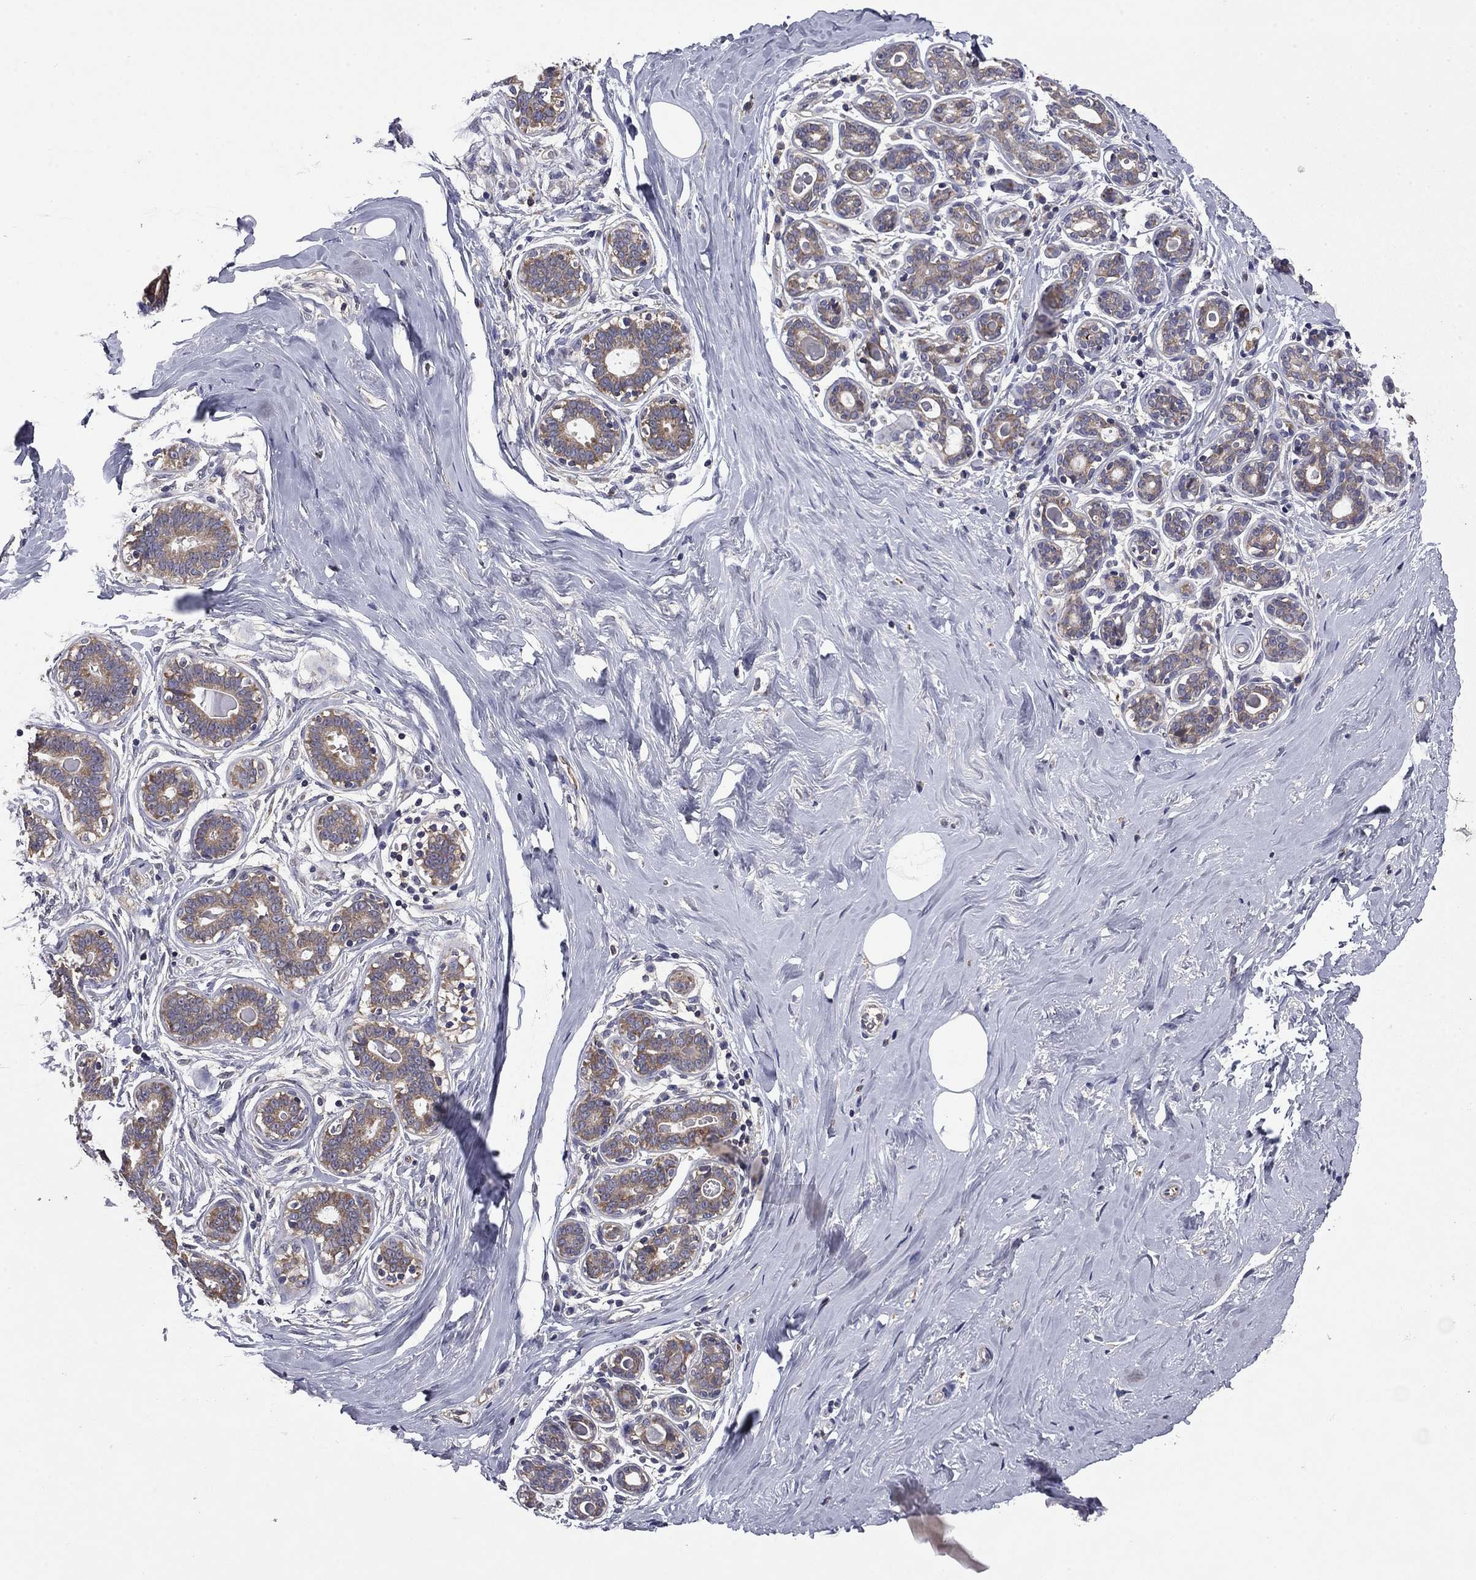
{"staining": {"intensity": "negative", "quantity": "none", "location": "none"}, "tissue": "breast", "cell_type": "Adipocytes", "image_type": "normal", "snomed": [{"axis": "morphology", "description": "Normal tissue, NOS"}, {"axis": "topography", "description": "Skin"}, {"axis": "topography", "description": "Breast"}], "caption": "Human breast stained for a protein using IHC demonstrates no staining in adipocytes.", "gene": "CEACAM7", "patient": {"sex": "female", "age": 43}}